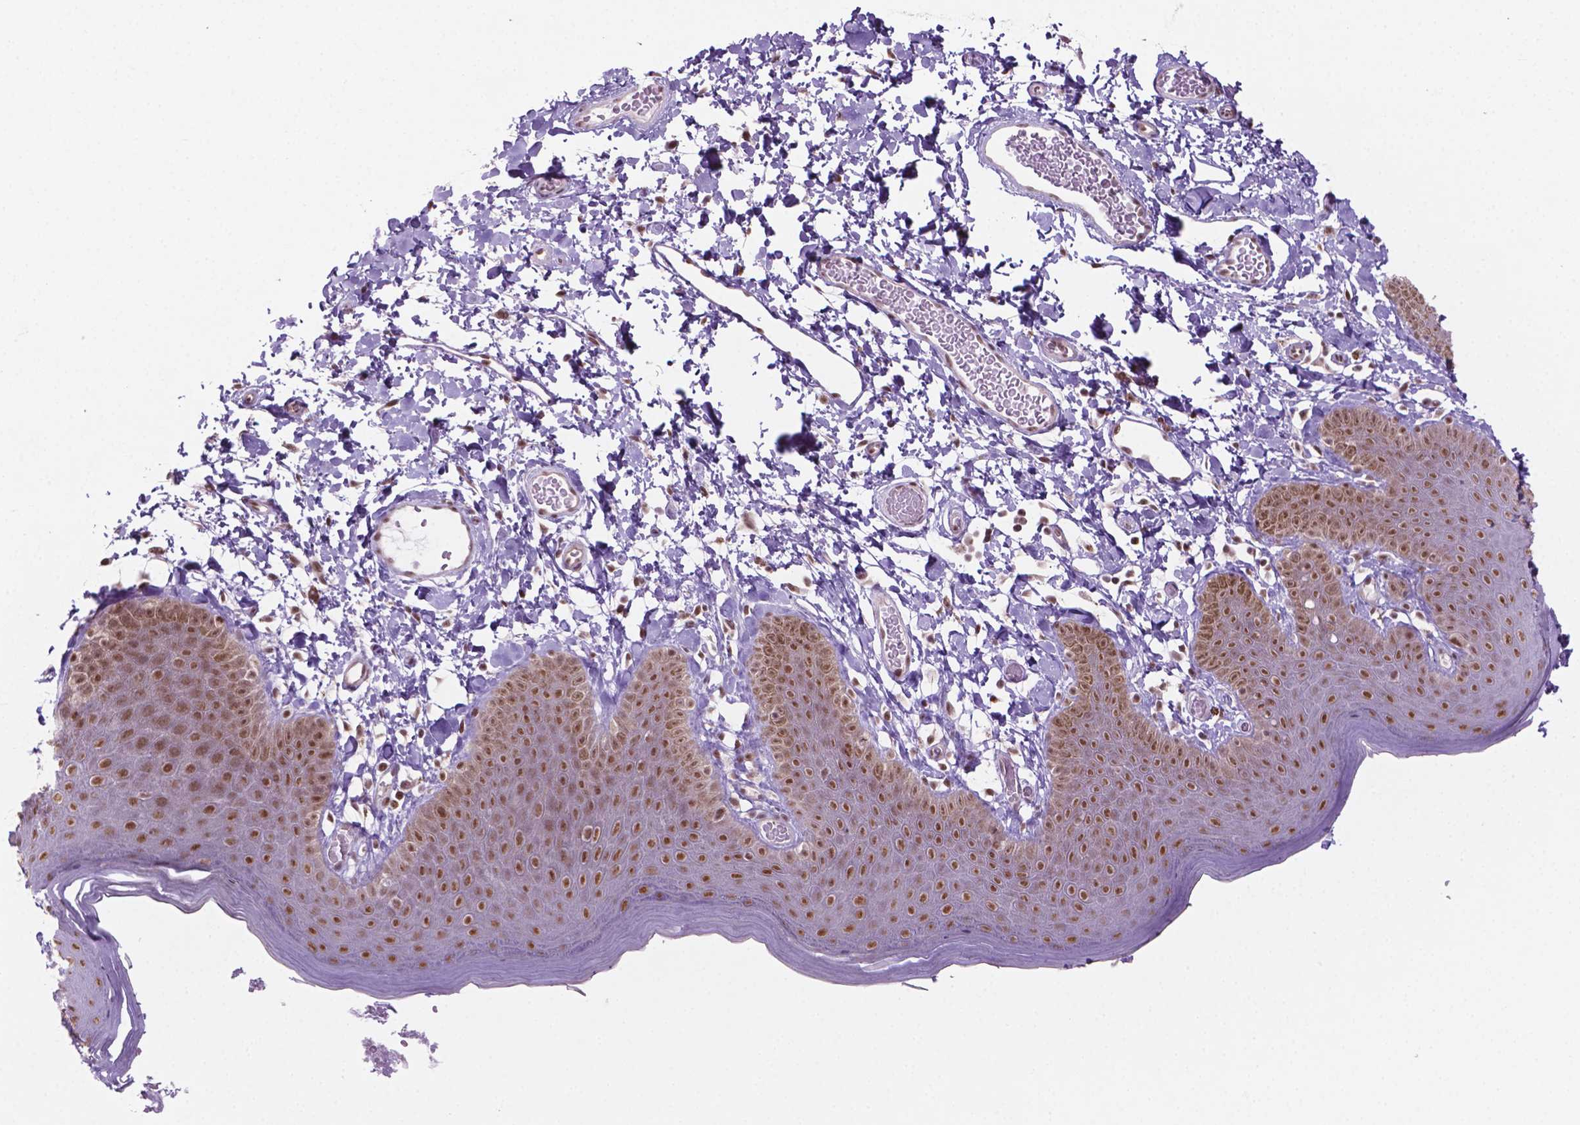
{"staining": {"intensity": "moderate", "quantity": ">75%", "location": "nuclear"}, "tissue": "skin", "cell_type": "Epidermal cells", "image_type": "normal", "snomed": [{"axis": "morphology", "description": "Normal tissue, NOS"}, {"axis": "topography", "description": "Anal"}], "caption": "A medium amount of moderate nuclear positivity is appreciated in about >75% of epidermal cells in normal skin.", "gene": "PHAX", "patient": {"sex": "male", "age": 53}}